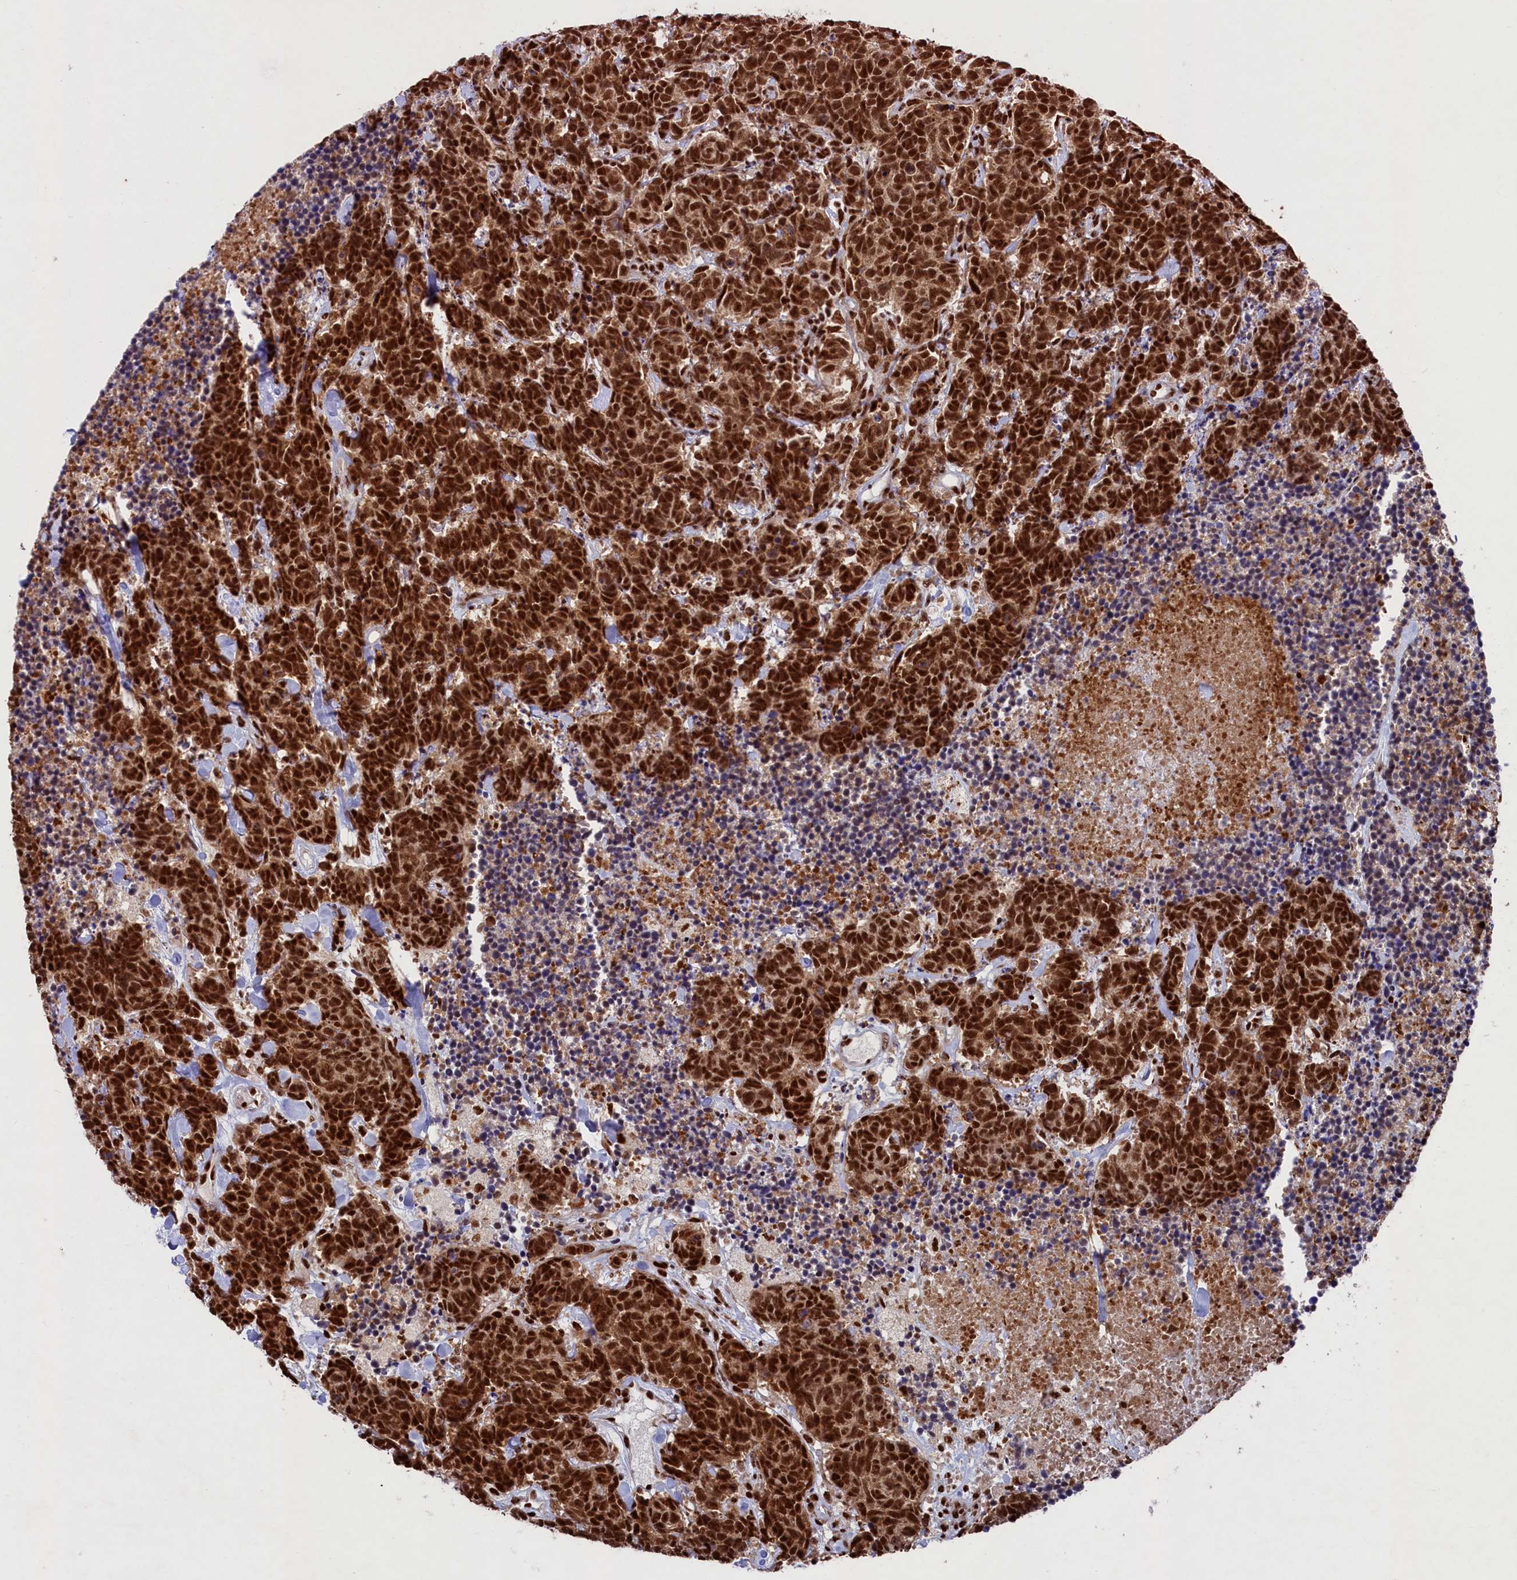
{"staining": {"intensity": "strong", "quantity": ">75%", "location": "nuclear"}, "tissue": "carcinoid", "cell_type": "Tumor cells", "image_type": "cancer", "snomed": [{"axis": "morphology", "description": "Carcinoma, NOS"}, {"axis": "morphology", "description": "Carcinoid, malignant, NOS"}, {"axis": "topography", "description": "Prostate"}], "caption": "A histopathology image of human carcinoid stained for a protein shows strong nuclear brown staining in tumor cells.", "gene": "PRPF31", "patient": {"sex": "male", "age": 57}}